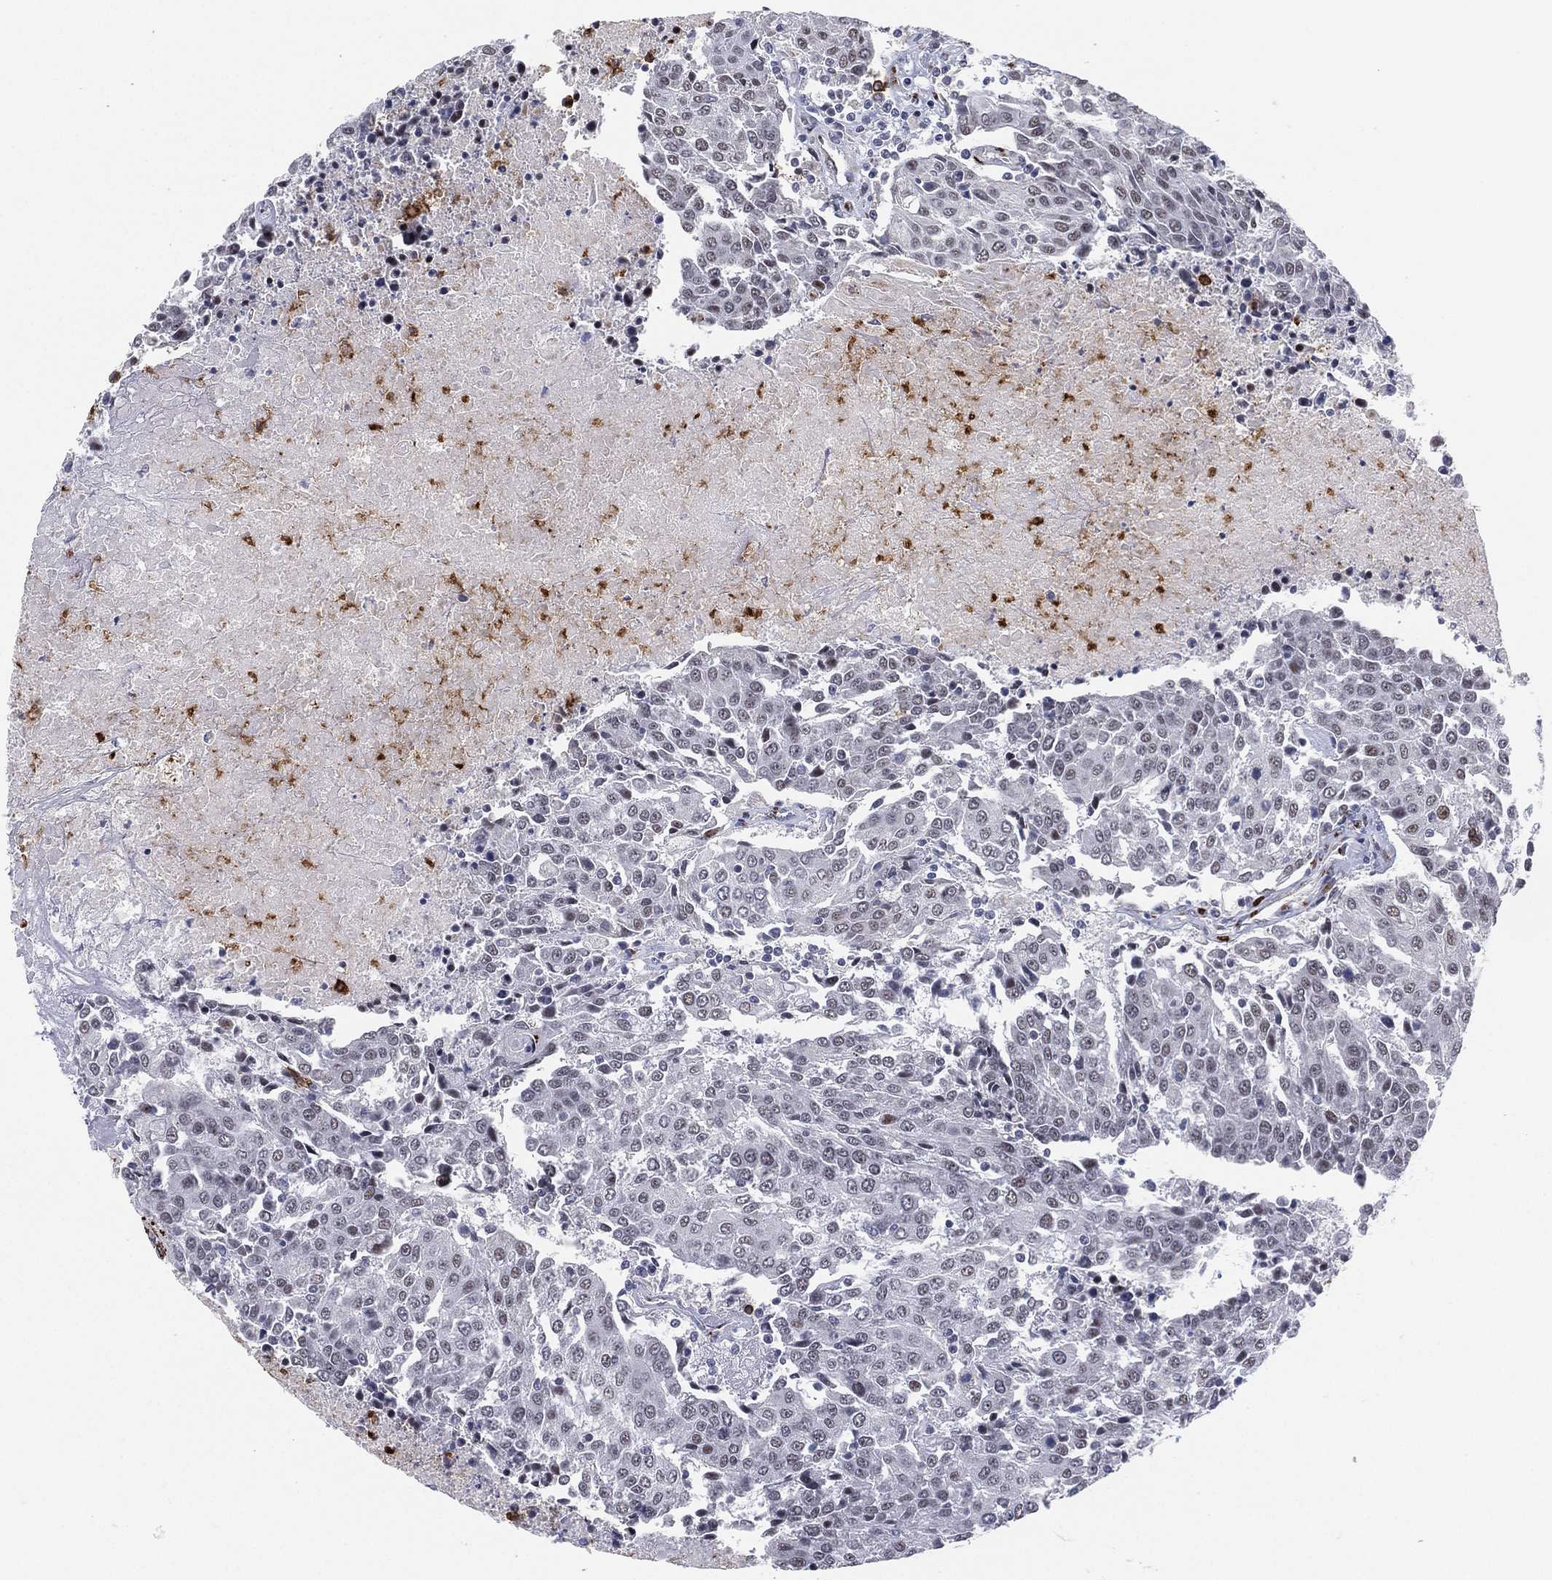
{"staining": {"intensity": "negative", "quantity": "none", "location": "none"}, "tissue": "urothelial cancer", "cell_type": "Tumor cells", "image_type": "cancer", "snomed": [{"axis": "morphology", "description": "Urothelial carcinoma, High grade"}, {"axis": "topography", "description": "Urinary bladder"}], "caption": "Immunohistochemical staining of high-grade urothelial carcinoma shows no significant expression in tumor cells.", "gene": "CD177", "patient": {"sex": "female", "age": 85}}